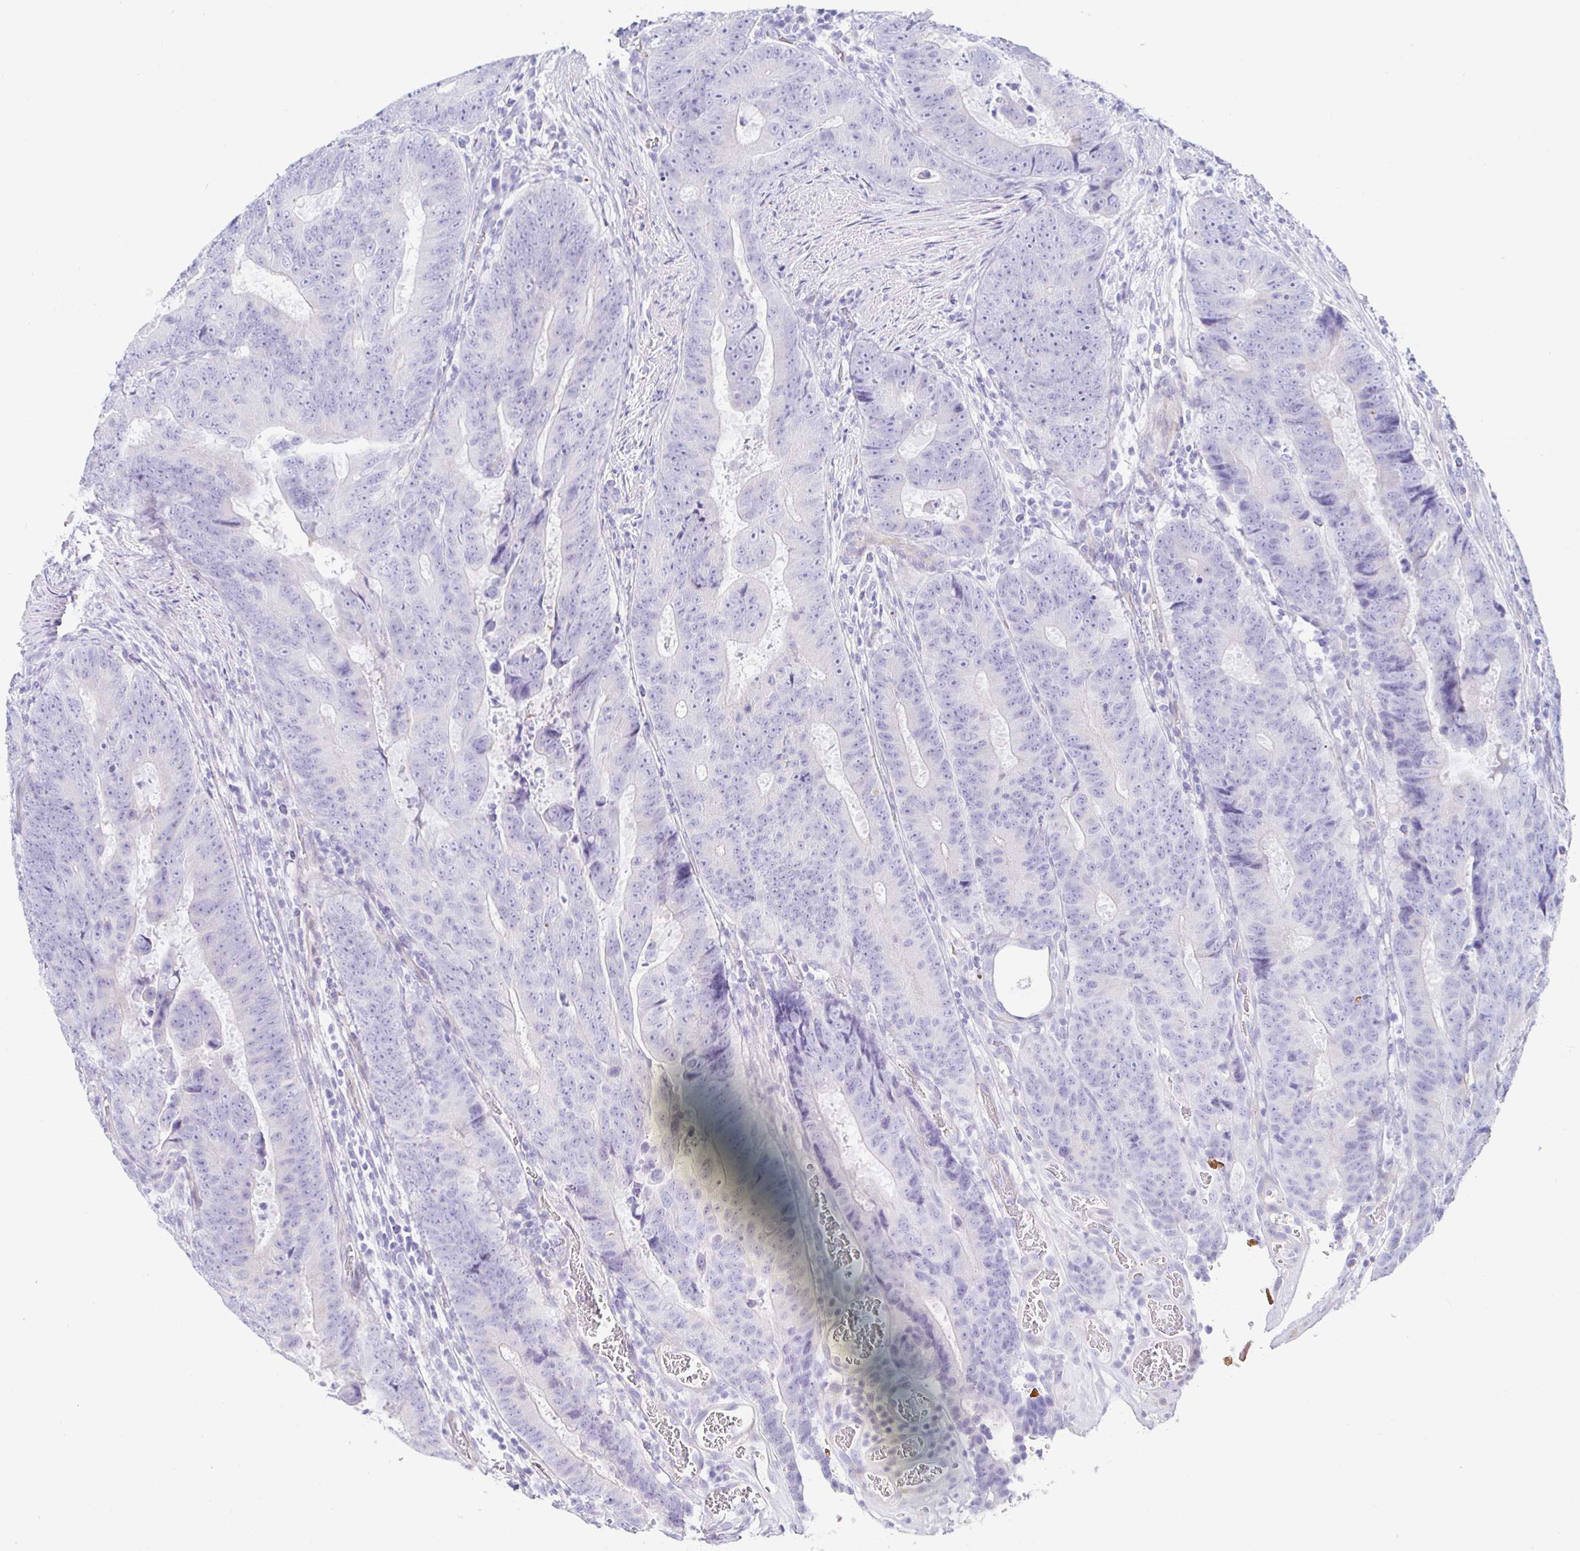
{"staining": {"intensity": "negative", "quantity": "none", "location": "none"}, "tissue": "colorectal cancer", "cell_type": "Tumor cells", "image_type": "cancer", "snomed": [{"axis": "morphology", "description": "Adenocarcinoma, NOS"}, {"axis": "topography", "description": "Colon"}], "caption": "Colorectal cancer was stained to show a protein in brown. There is no significant positivity in tumor cells. The staining was performed using DAB (3,3'-diaminobenzidine) to visualize the protein expression in brown, while the nuclei were stained in blue with hematoxylin (Magnification: 20x).", "gene": "PINLYP", "patient": {"sex": "female", "age": 48}}